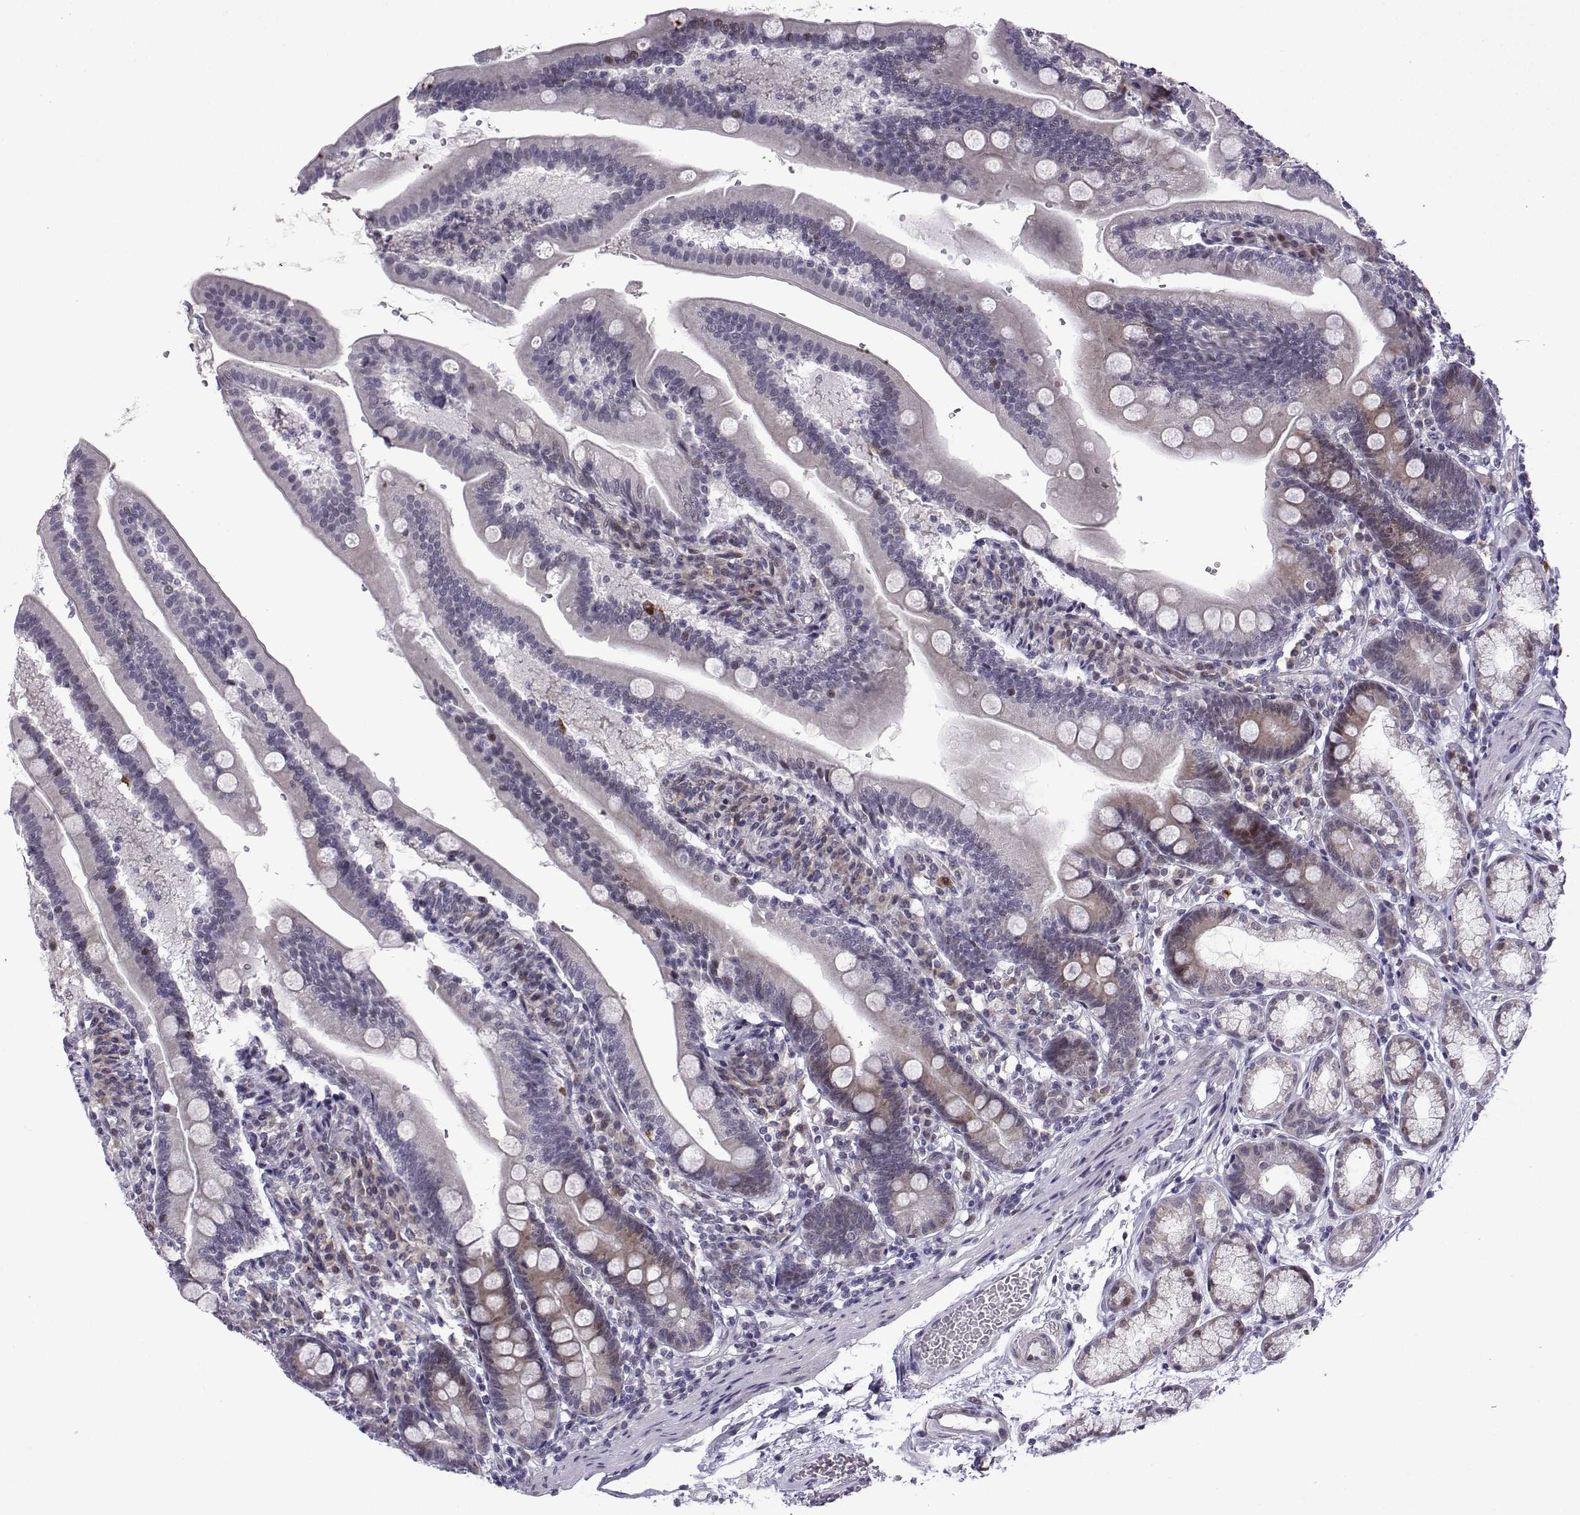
{"staining": {"intensity": "weak", "quantity": "<25%", "location": "cytoplasmic/membranous,nuclear"}, "tissue": "duodenum", "cell_type": "Glandular cells", "image_type": "normal", "snomed": [{"axis": "morphology", "description": "Normal tissue, NOS"}, {"axis": "topography", "description": "Duodenum"}], "caption": "An immunohistochemistry (IHC) photomicrograph of normal duodenum is shown. There is no staining in glandular cells of duodenum. (Immunohistochemistry (ihc), brightfield microscopy, high magnification).", "gene": "FGF3", "patient": {"sex": "female", "age": 67}}